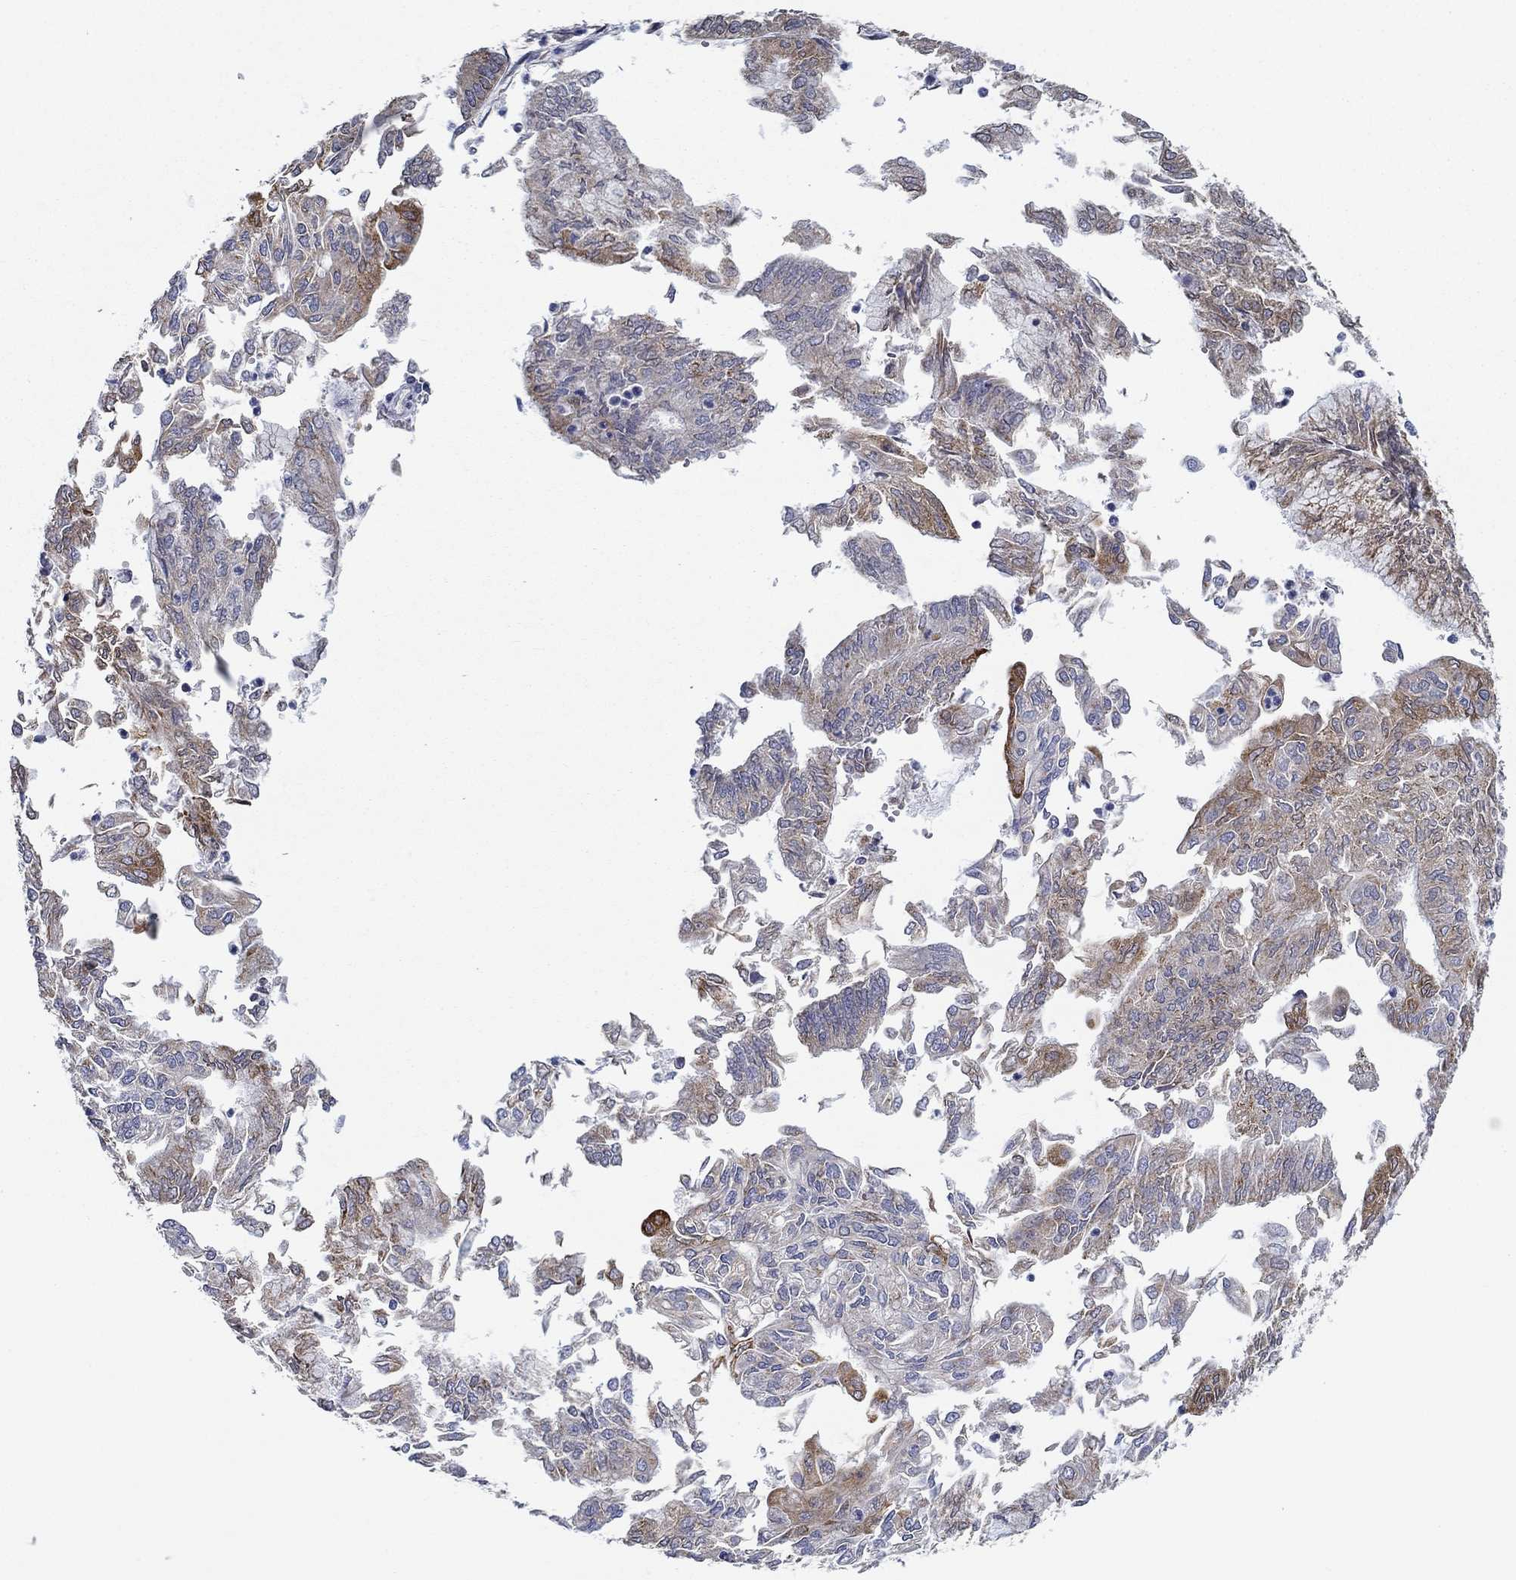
{"staining": {"intensity": "moderate", "quantity": "<25%", "location": "cytoplasmic/membranous"}, "tissue": "endometrial cancer", "cell_type": "Tumor cells", "image_type": "cancer", "snomed": [{"axis": "morphology", "description": "Adenocarcinoma, NOS"}, {"axis": "topography", "description": "Endometrium"}], "caption": "A brown stain shows moderate cytoplasmic/membranous staining of a protein in human endometrial cancer (adenocarcinoma) tumor cells. (DAB IHC, brown staining for protein, blue staining for nuclei).", "gene": "ERMP1", "patient": {"sex": "female", "age": 59}}